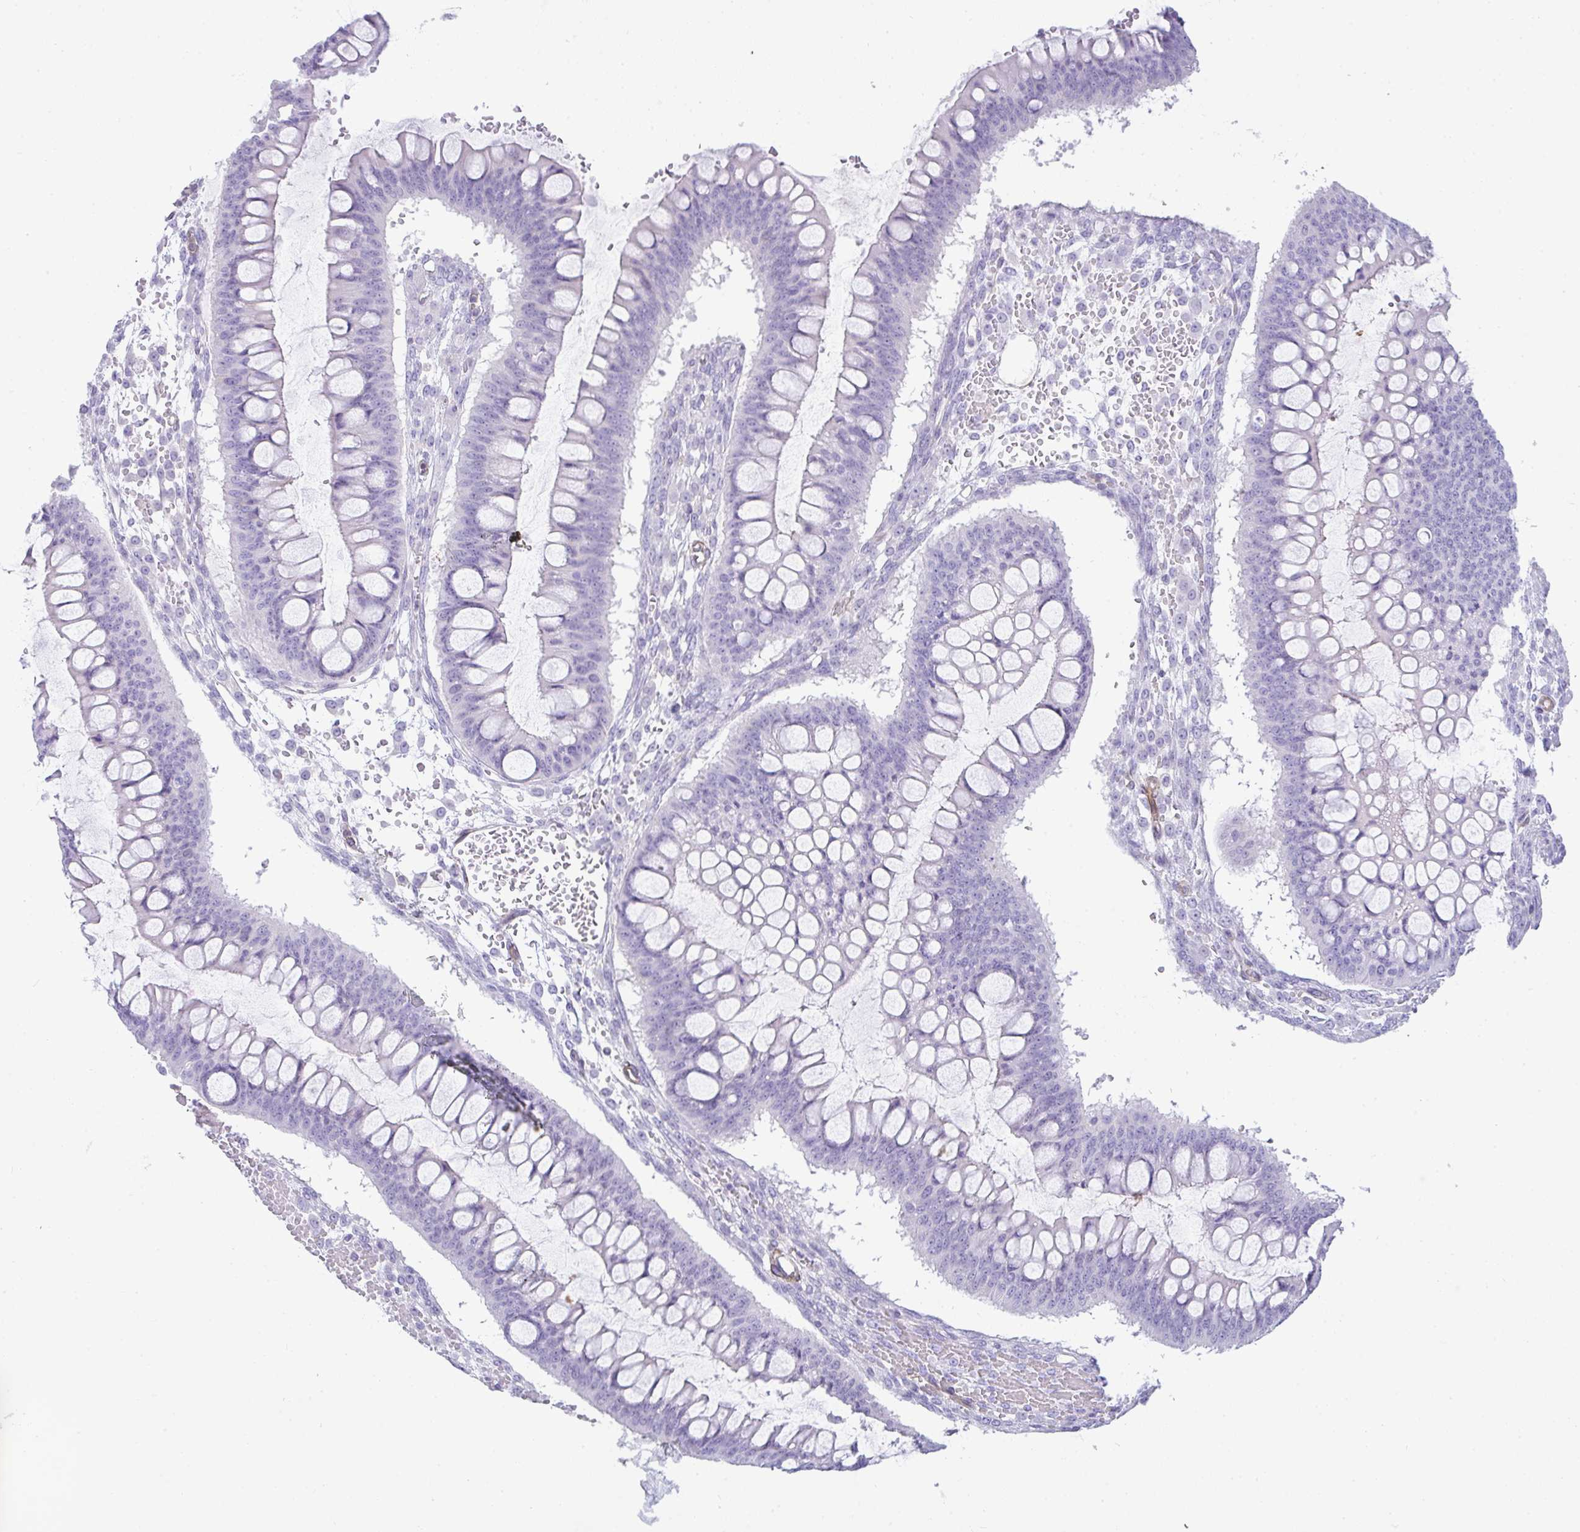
{"staining": {"intensity": "negative", "quantity": "none", "location": "none"}, "tissue": "ovarian cancer", "cell_type": "Tumor cells", "image_type": "cancer", "snomed": [{"axis": "morphology", "description": "Cystadenocarcinoma, mucinous, NOS"}, {"axis": "topography", "description": "Ovary"}], "caption": "Photomicrograph shows no protein staining in tumor cells of ovarian mucinous cystadenocarcinoma tissue.", "gene": "CDRT15", "patient": {"sex": "female", "age": 73}}